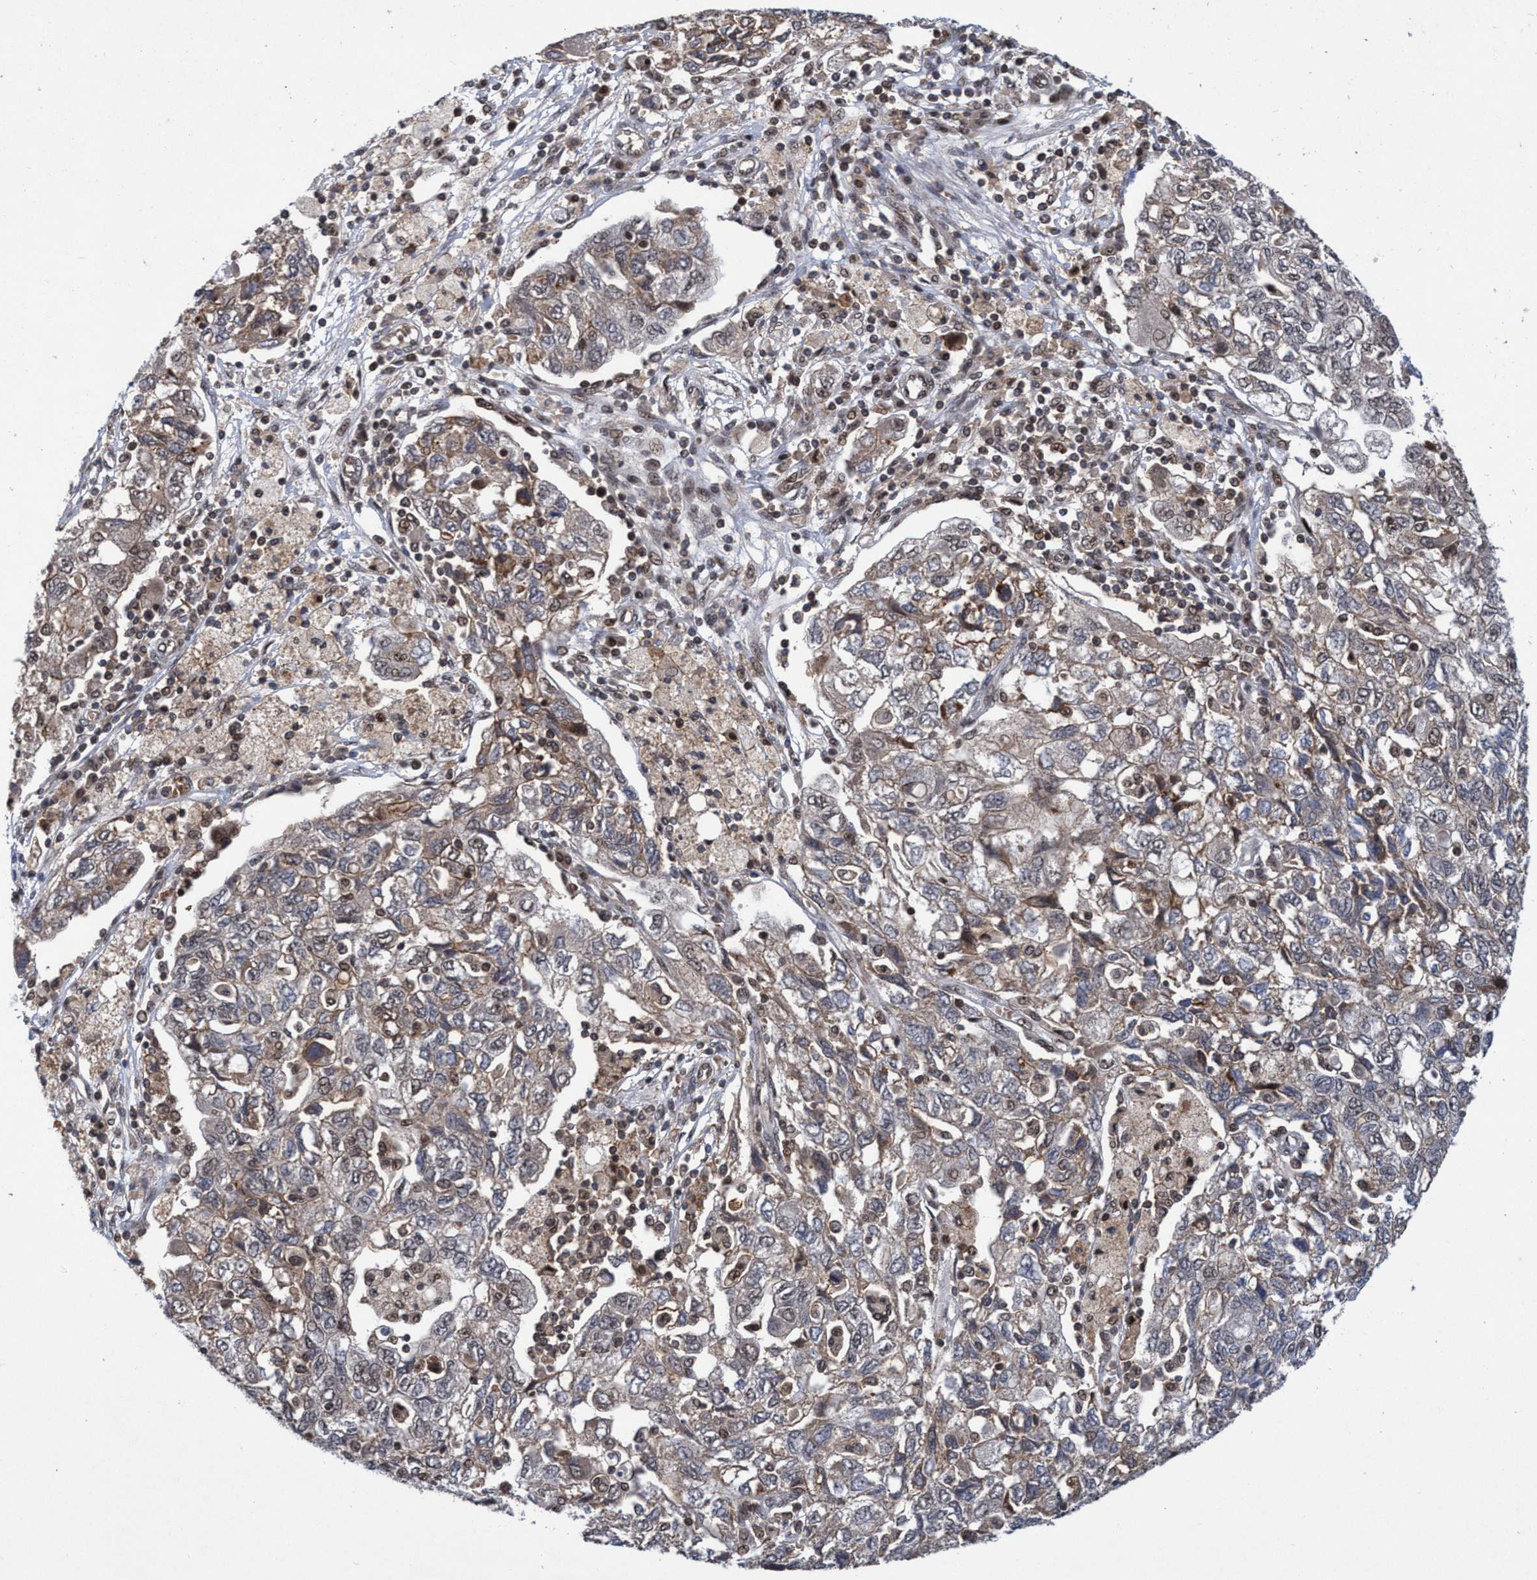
{"staining": {"intensity": "weak", "quantity": "25%-75%", "location": "cytoplasmic/membranous"}, "tissue": "ovarian cancer", "cell_type": "Tumor cells", "image_type": "cancer", "snomed": [{"axis": "morphology", "description": "Carcinoma, NOS"}, {"axis": "morphology", "description": "Cystadenocarcinoma, serous, NOS"}, {"axis": "topography", "description": "Ovary"}], "caption": "Protein expression analysis of human ovarian cancer reveals weak cytoplasmic/membranous expression in about 25%-75% of tumor cells.", "gene": "GTF2F1", "patient": {"sex": "female", "age": 69}}